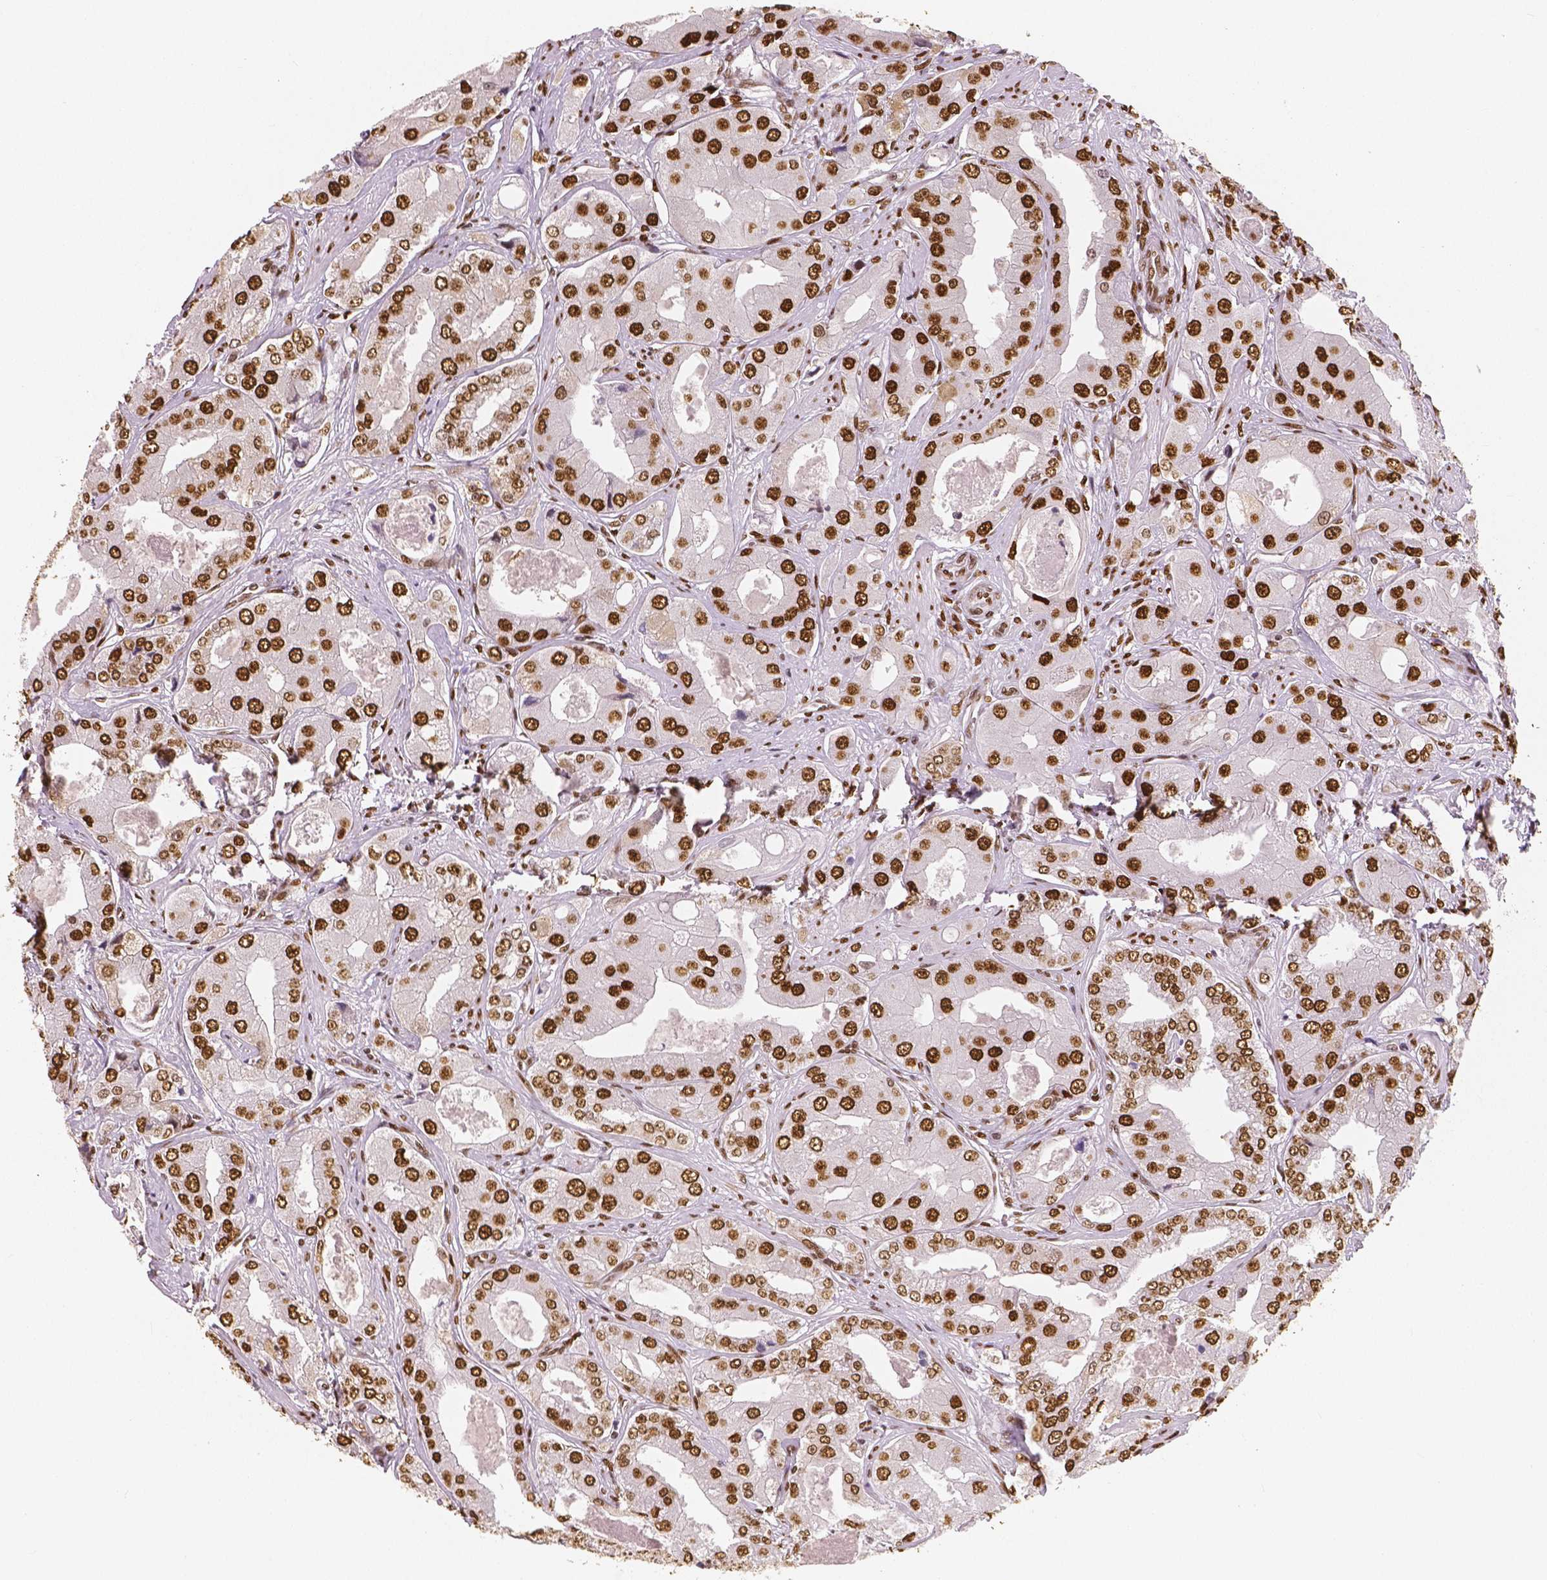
{"staining": {"intensity": "strong", "quantity": ">75%", "location": "nuclear"}, "tissue": "prostate cancer", "cell_type": "Tumor cells", "image_type": "cancer", "snomed": [{"axis": "morphology", "description": "Adenocarcinoma, Low grade"}, {"axis": "topography", "description": "Prostate"}], "caption": "IHC micrograph of neoplastic tissue: human adenocarcinoma (low-grade) (prostate) stained using IHC displays high levels of strong protein expression localized specifically in the nuclear of tumor cells, appearing as a nuclear brown color.", "gene": "NUCKS1", "patient": {"sex": "male", "age": 60}}